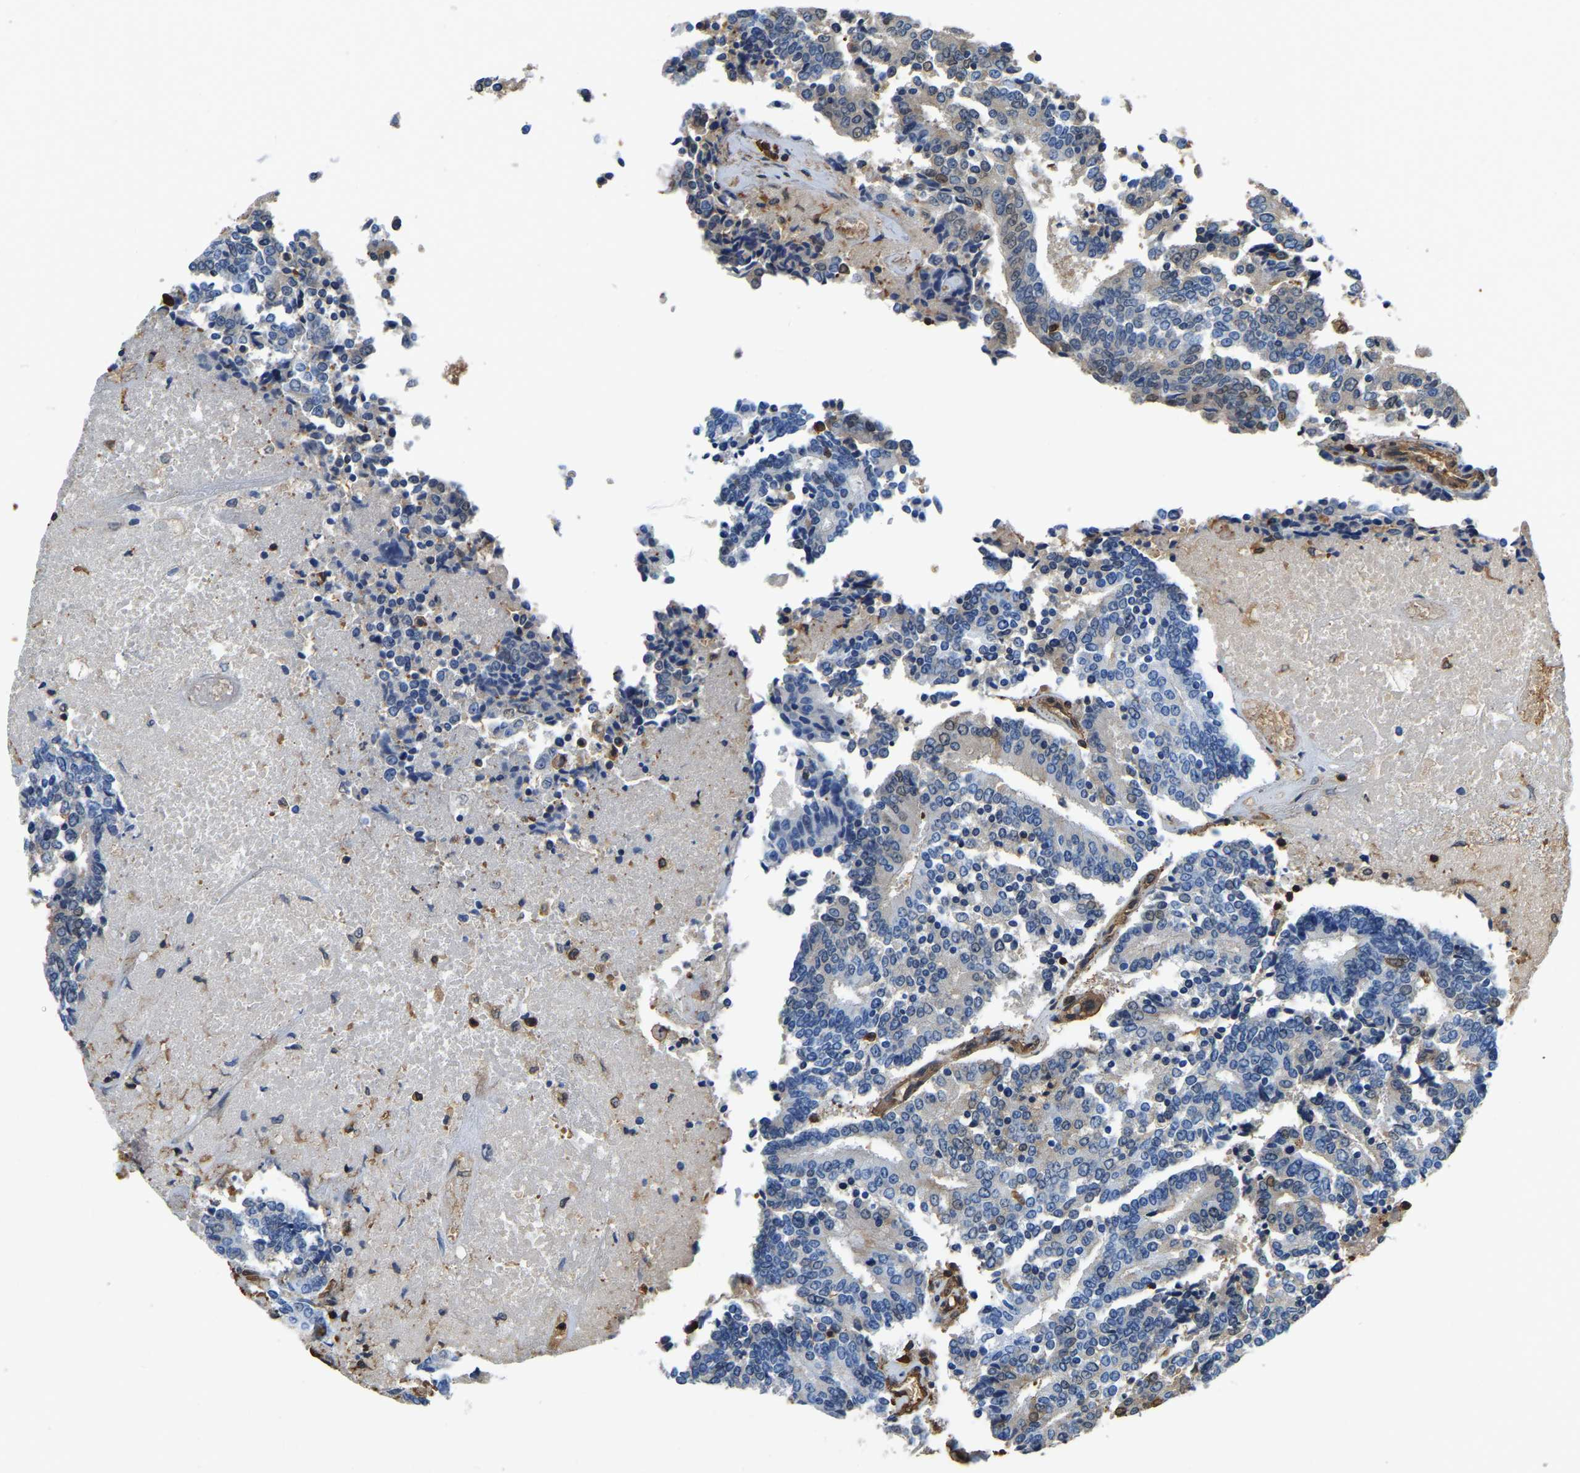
{"staining": {"intensity": "negative", "quantity": "none", "location": "none"}, "tissue": "prostate cancer", "cell_type": "Tumor cells", "image_type": "cancer", "snomed": [{"axis": "morphology", "description": "Normal tissue, NOS"}, {"axis": "morphology", "description": "Adenocarcinoma, High grade"}, {"axis": "topography", "description": "Prostate"}, {"axis": "topography", "description": "Seminal veicle"}], "caption": "Immunohistochemistry (IHC) of prostate cancer (high-grade adenocarcinoma) exhibits no positivity in tumor cells.", "gene": "LDHB", "patient": {"sex": "male", "age": 55}}